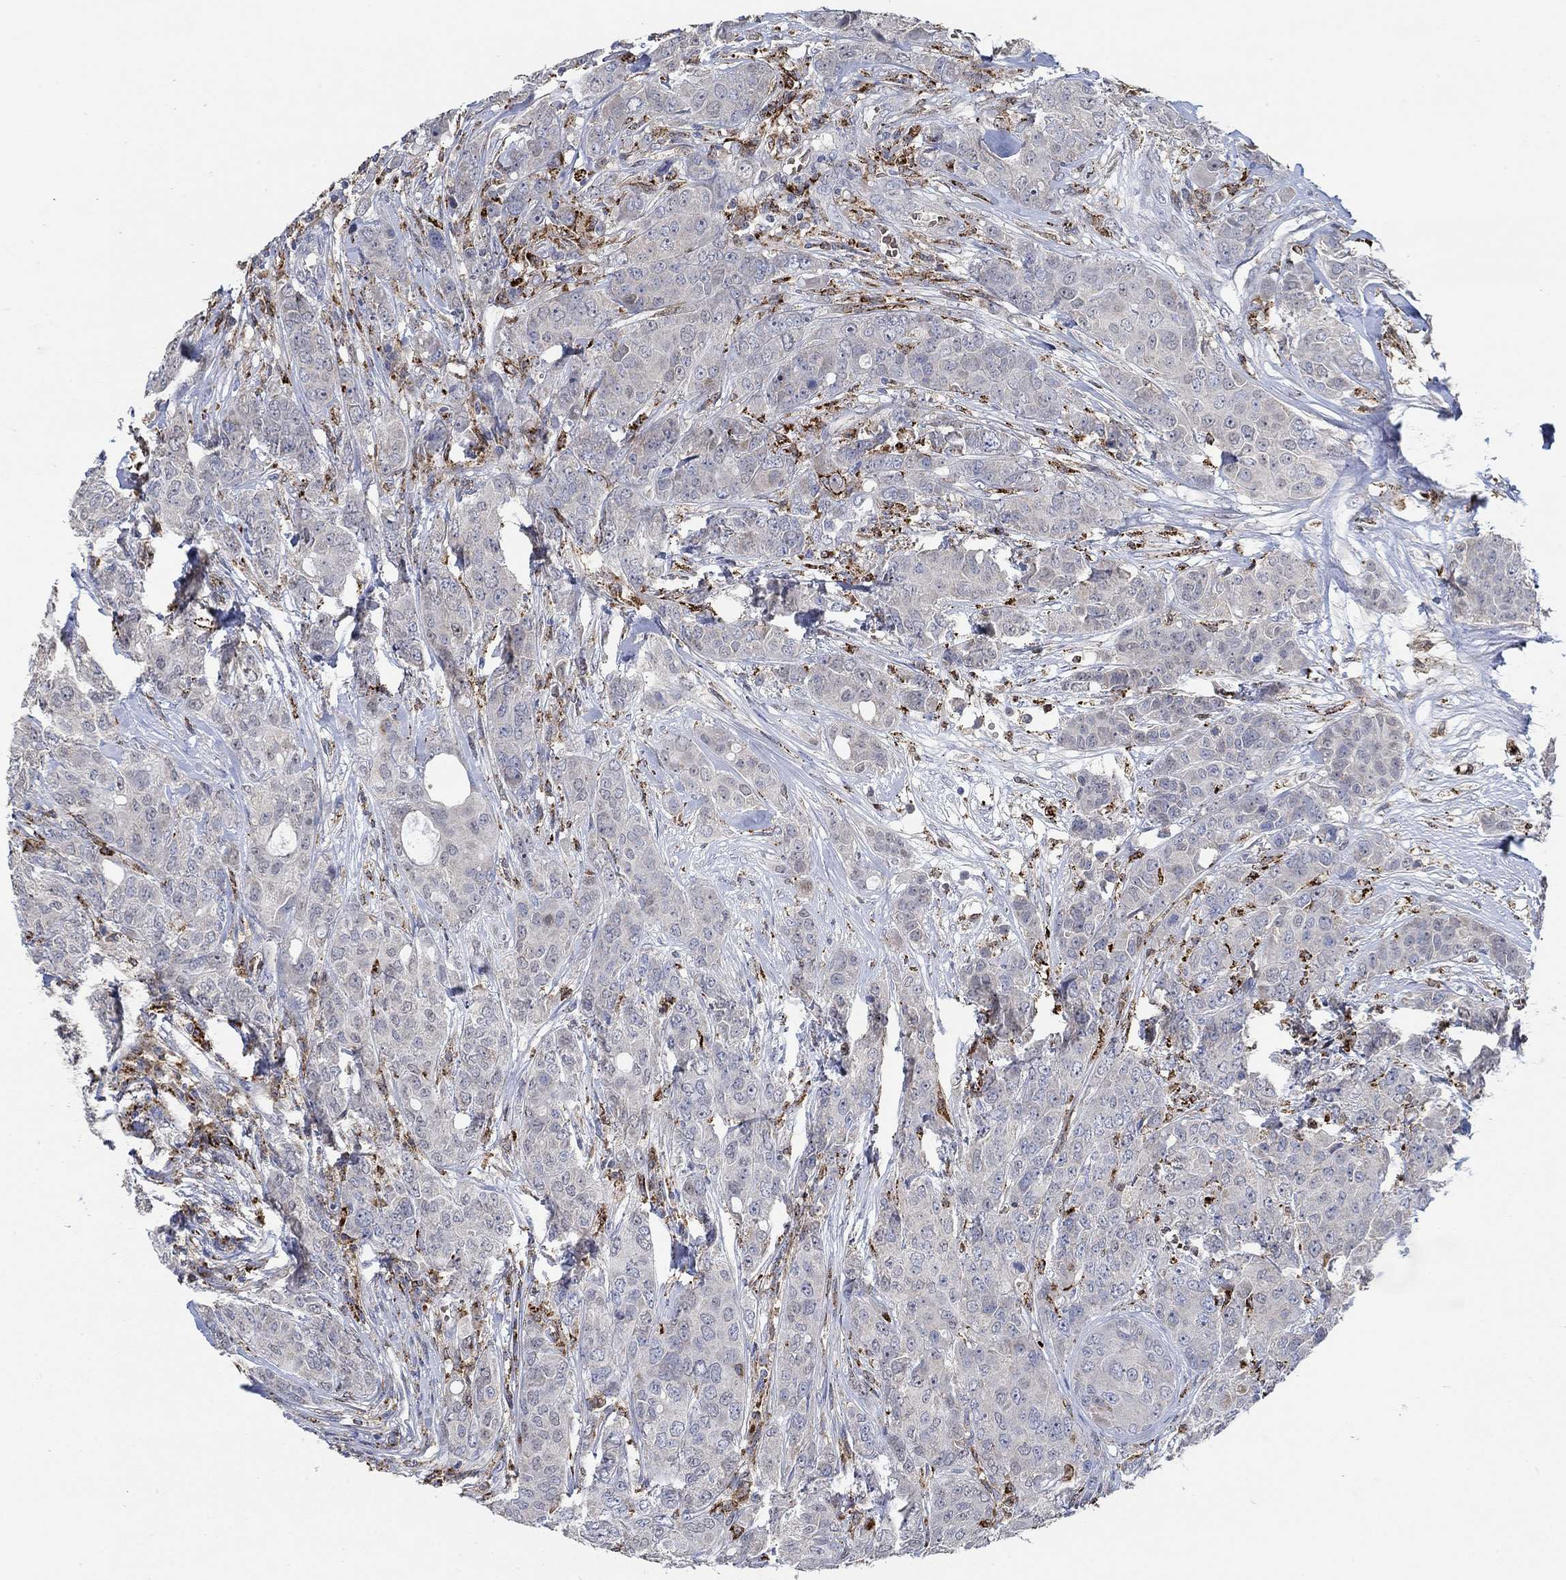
{"staining": {"intensity": "negative", "quantity": "none", "location": "none"}, "tissue": "breast cancer", "cell_type": "Tumor cells", "image_type": "cancer", "snomed": [{"axis": "morphology", "description": "Duct carcinoma"}, {"axis": "topography", "description": "Breast"}], "caption": "A histopathology image of breast cancer stained for a protein shows no brown staining in tumor cells.", "gene": "MPP1", "patient": {"sex": "female", "age": 43}}